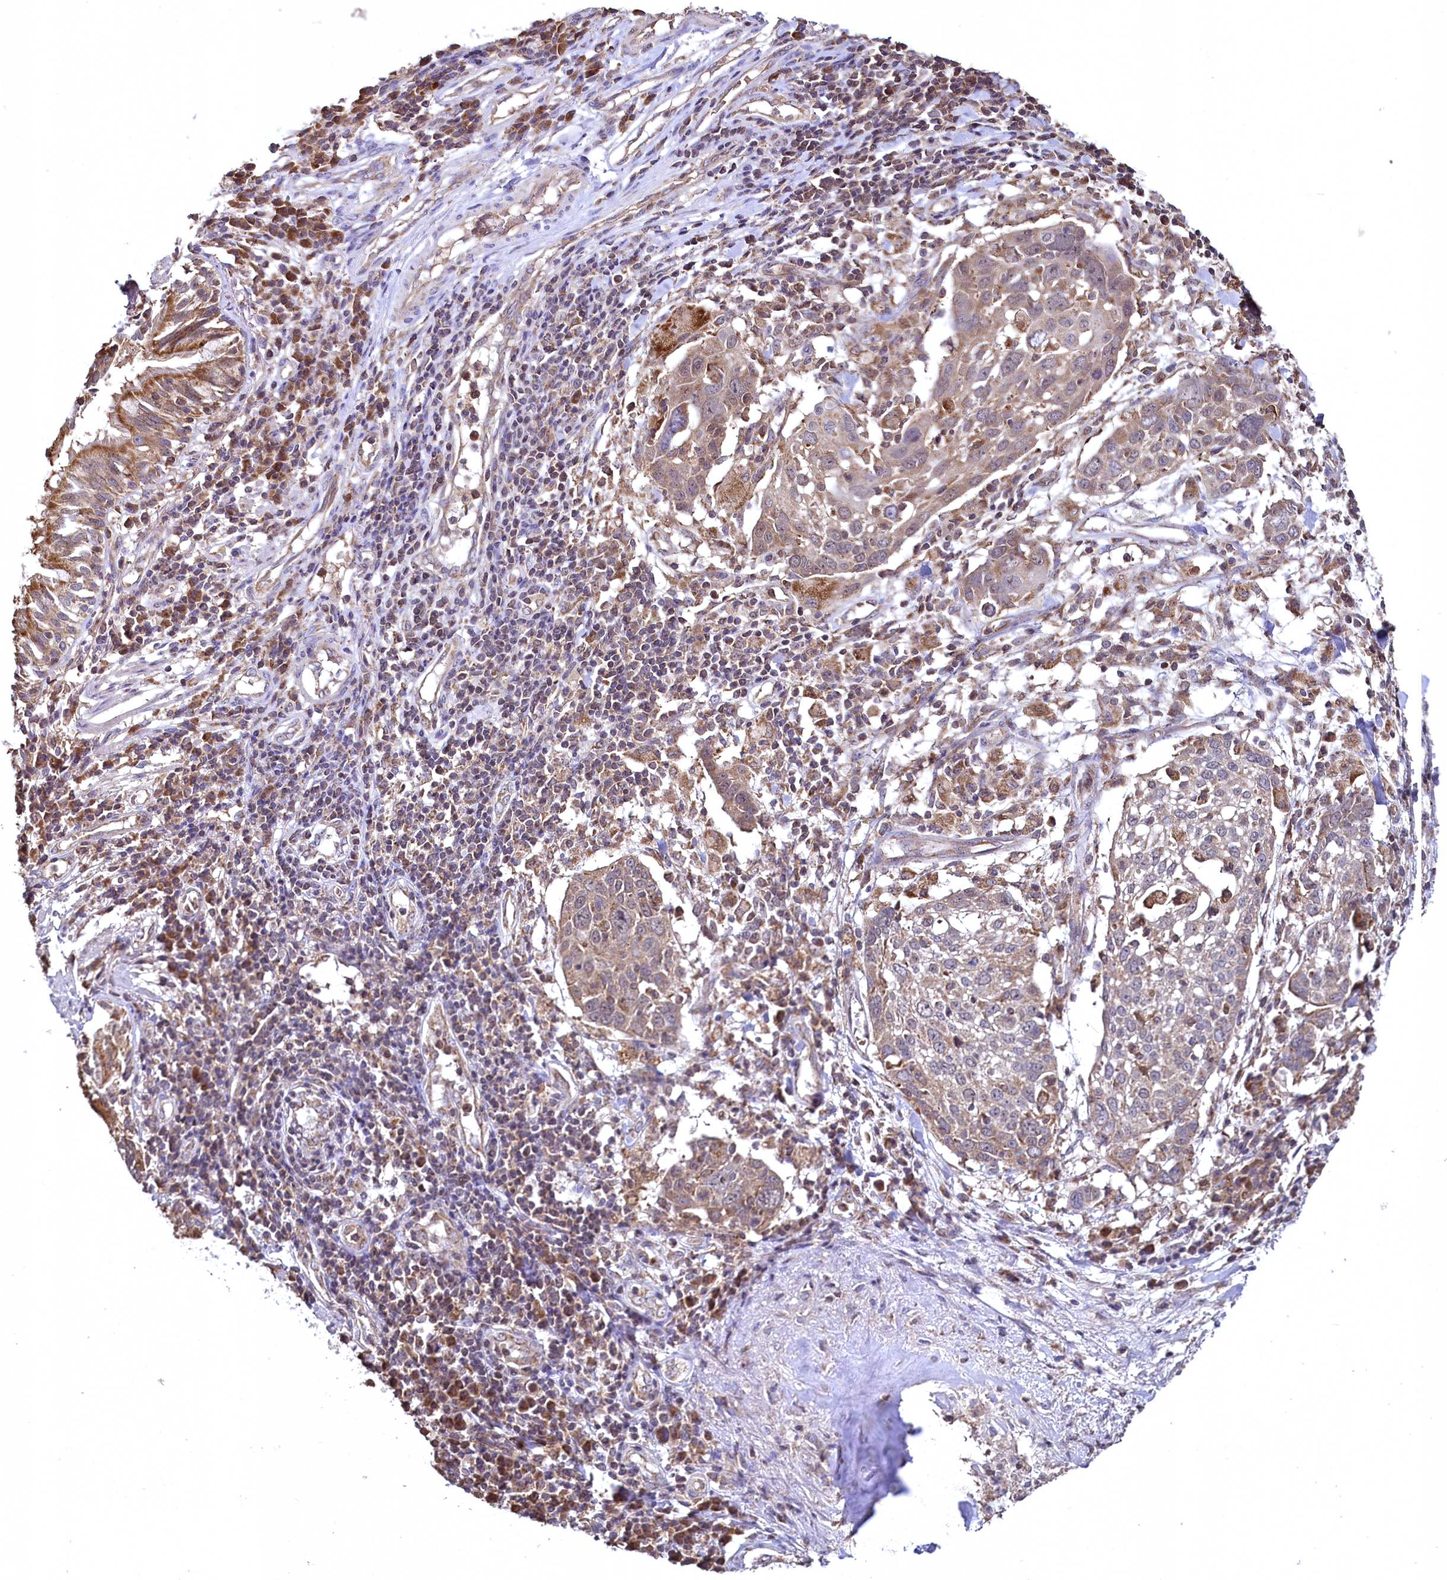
{"staining": {"intensity": "moderate", "quantity": ">75%", "location": "cytoplasmic/membranous"}, "tissue": "lung cancer", "cell_type": "Tumor cells", "image_type": "cancer", "snomed": [{"axis": "morphology", "description": "Squamous cell carcinoma, NOS"}, {"axis": "topography", "description": "Lung"}], "caption": "DAB (3,3'-diaminobenzidine) immunohistochemical staining of human squamous cell carcinoma (lung) exhibits moderate cytoplasmic/membranous protein expression in approximately >75% of tumor cells.", "gene": "METTL4", "patient": {"sex": "male", "age": 65}}